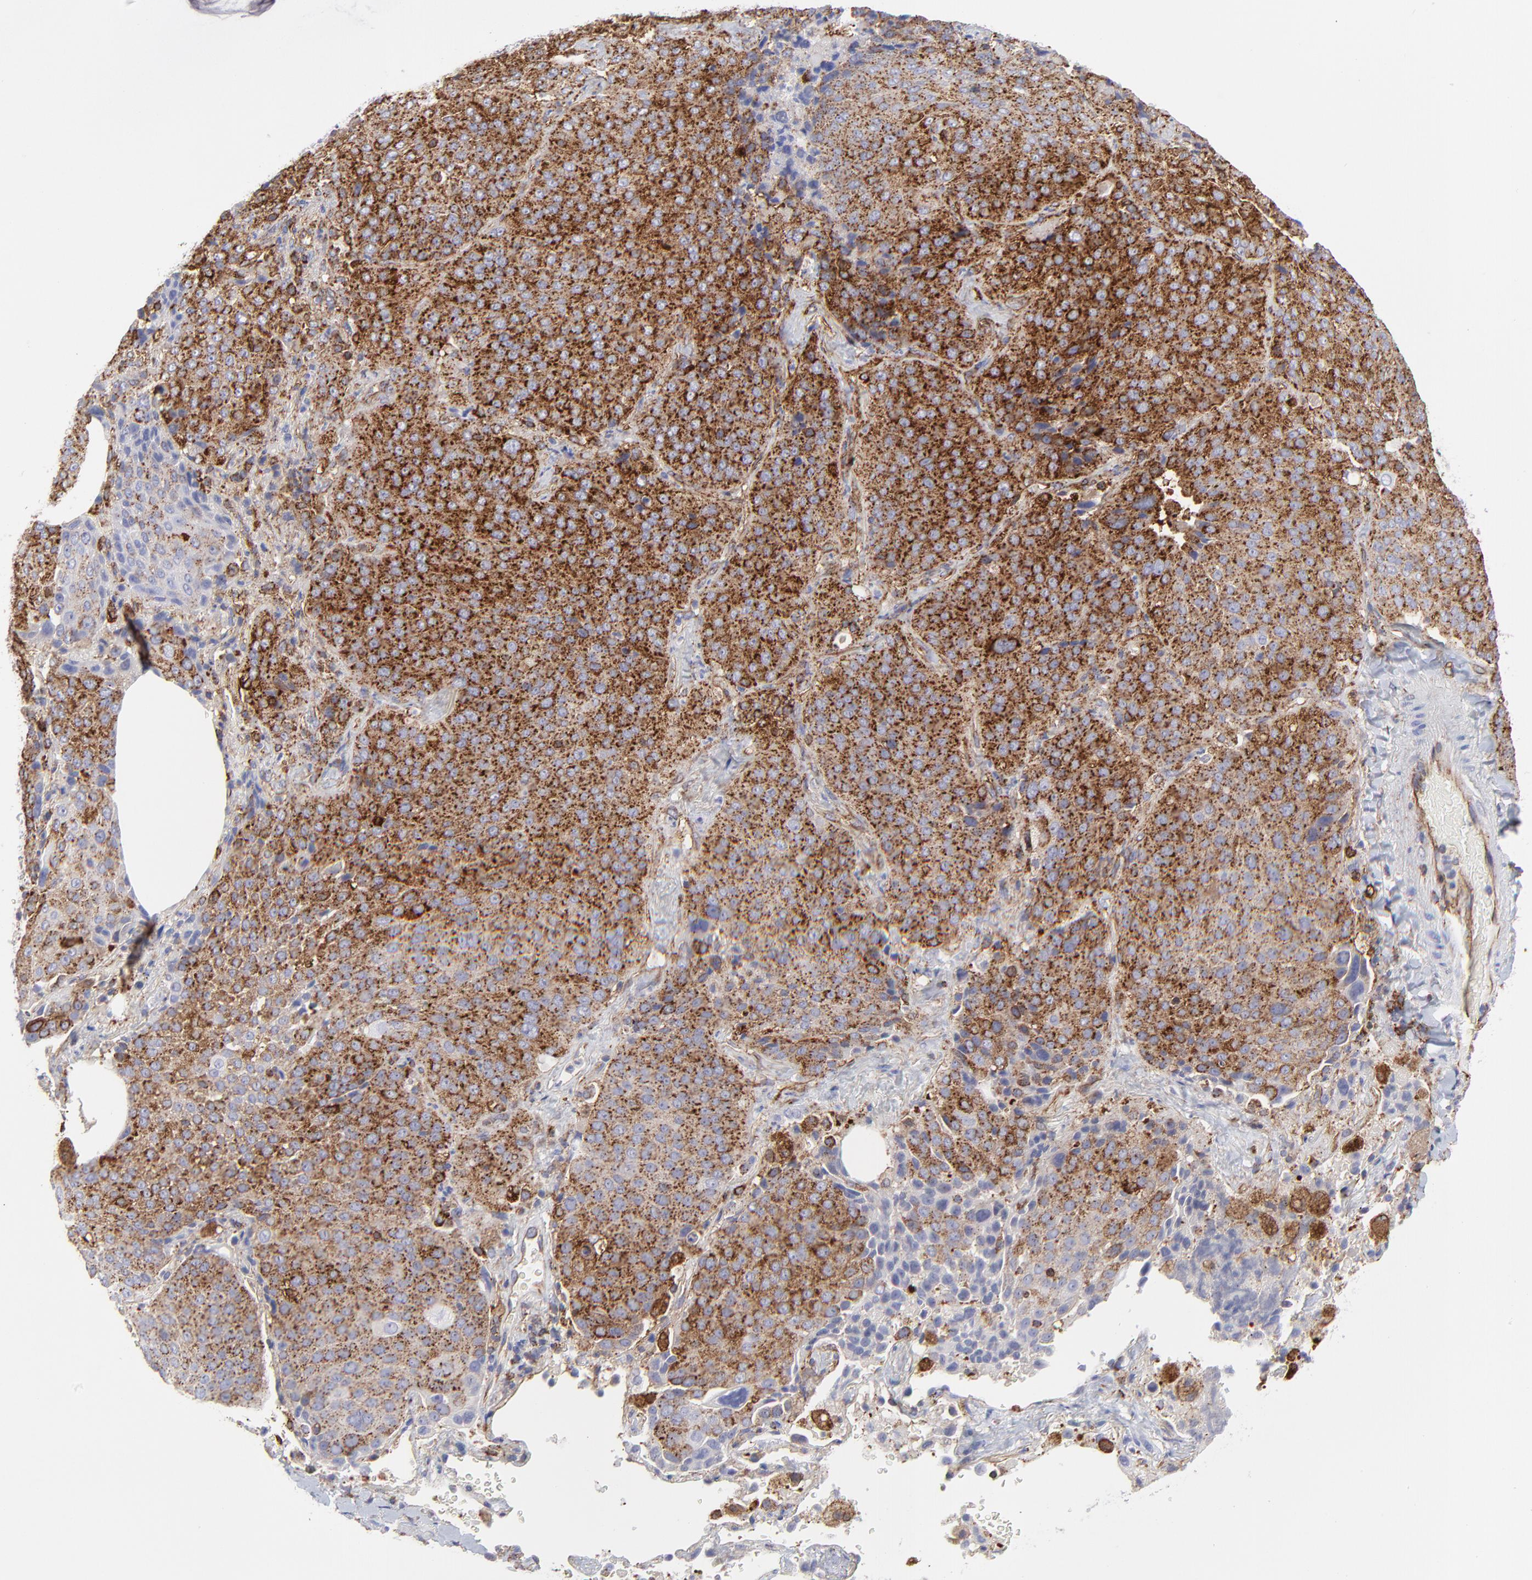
{"staining": {"intensity": "strong", "quantity": ">75%", "location": "cytoplasmic/membranous"}, "tissue": "lung cancer", "cell_type": "Tumor cells", "image_type": "cancer", "snomed": [{"axis": "morphology", "description": "Squamous cell carcinoma, NOS"}, {"axis": "topography", "description": "Lung"}], "caption": "Tumor cells show strong cytoplasmic/membranous positivity in about >75% of cells in lung cancer. (DAB IHC with brightfield microscopy, high magnification).", "gene": "COX8C", "patient": {"sex": "male", "age": 54}}